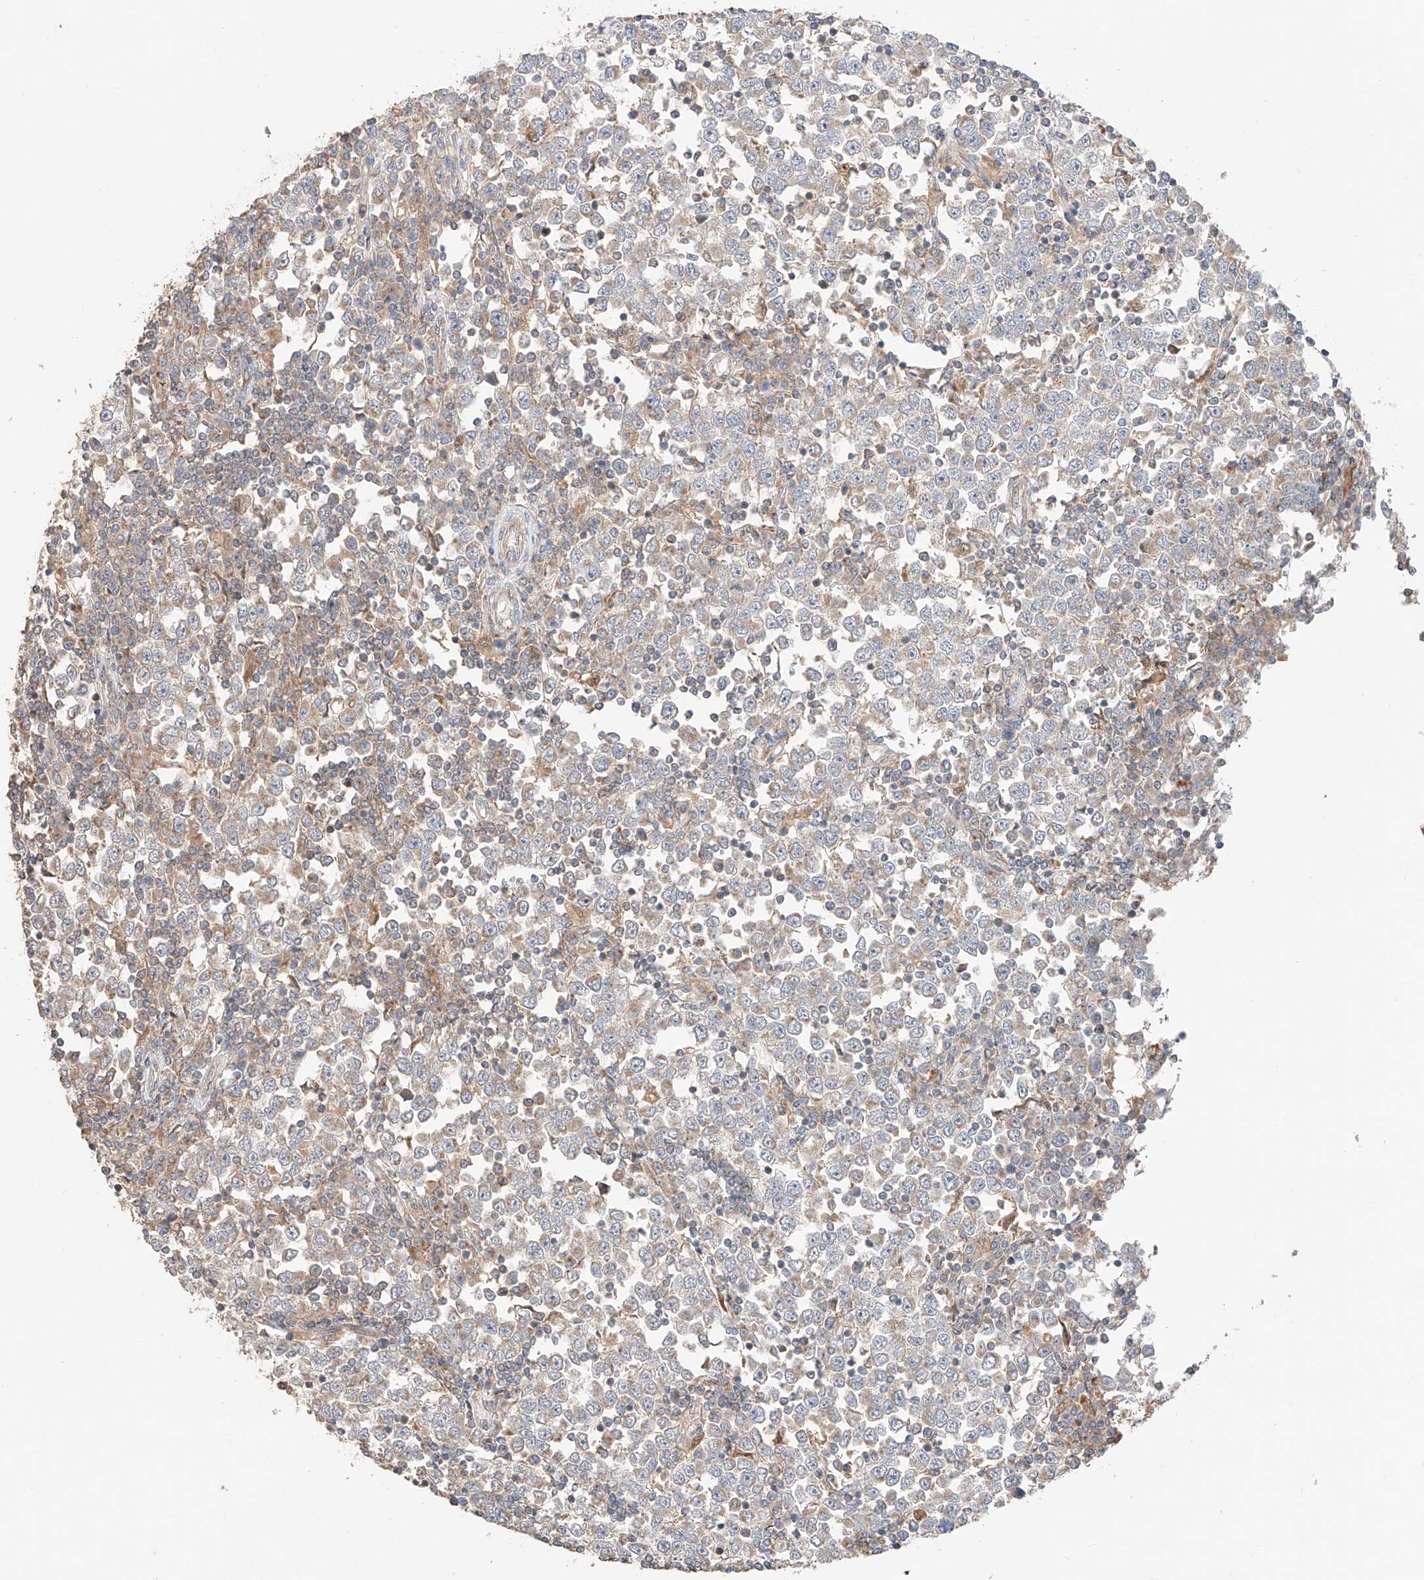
{"staining": {"intensity": "moderate", "quantity": "<25%", "location": "cytoplasmic/membranous"}, "tissue": "testis cancer", "cell_type": "Tumor cells", "image_type": "cancer", "snomed": [{"axis": "morphology", "description": "Seminoma, NOS"}, {"axis": "topography", "description": "Testis"}], "caption": "This photomicrograph reveals IHC staining of testis seminoma, with low moderate cytoplasmic/membranous positivity in approximately <25% of tumor cells.", "gene": "XPNPEP1", "patient": {"sex": "male", "age": 65}}